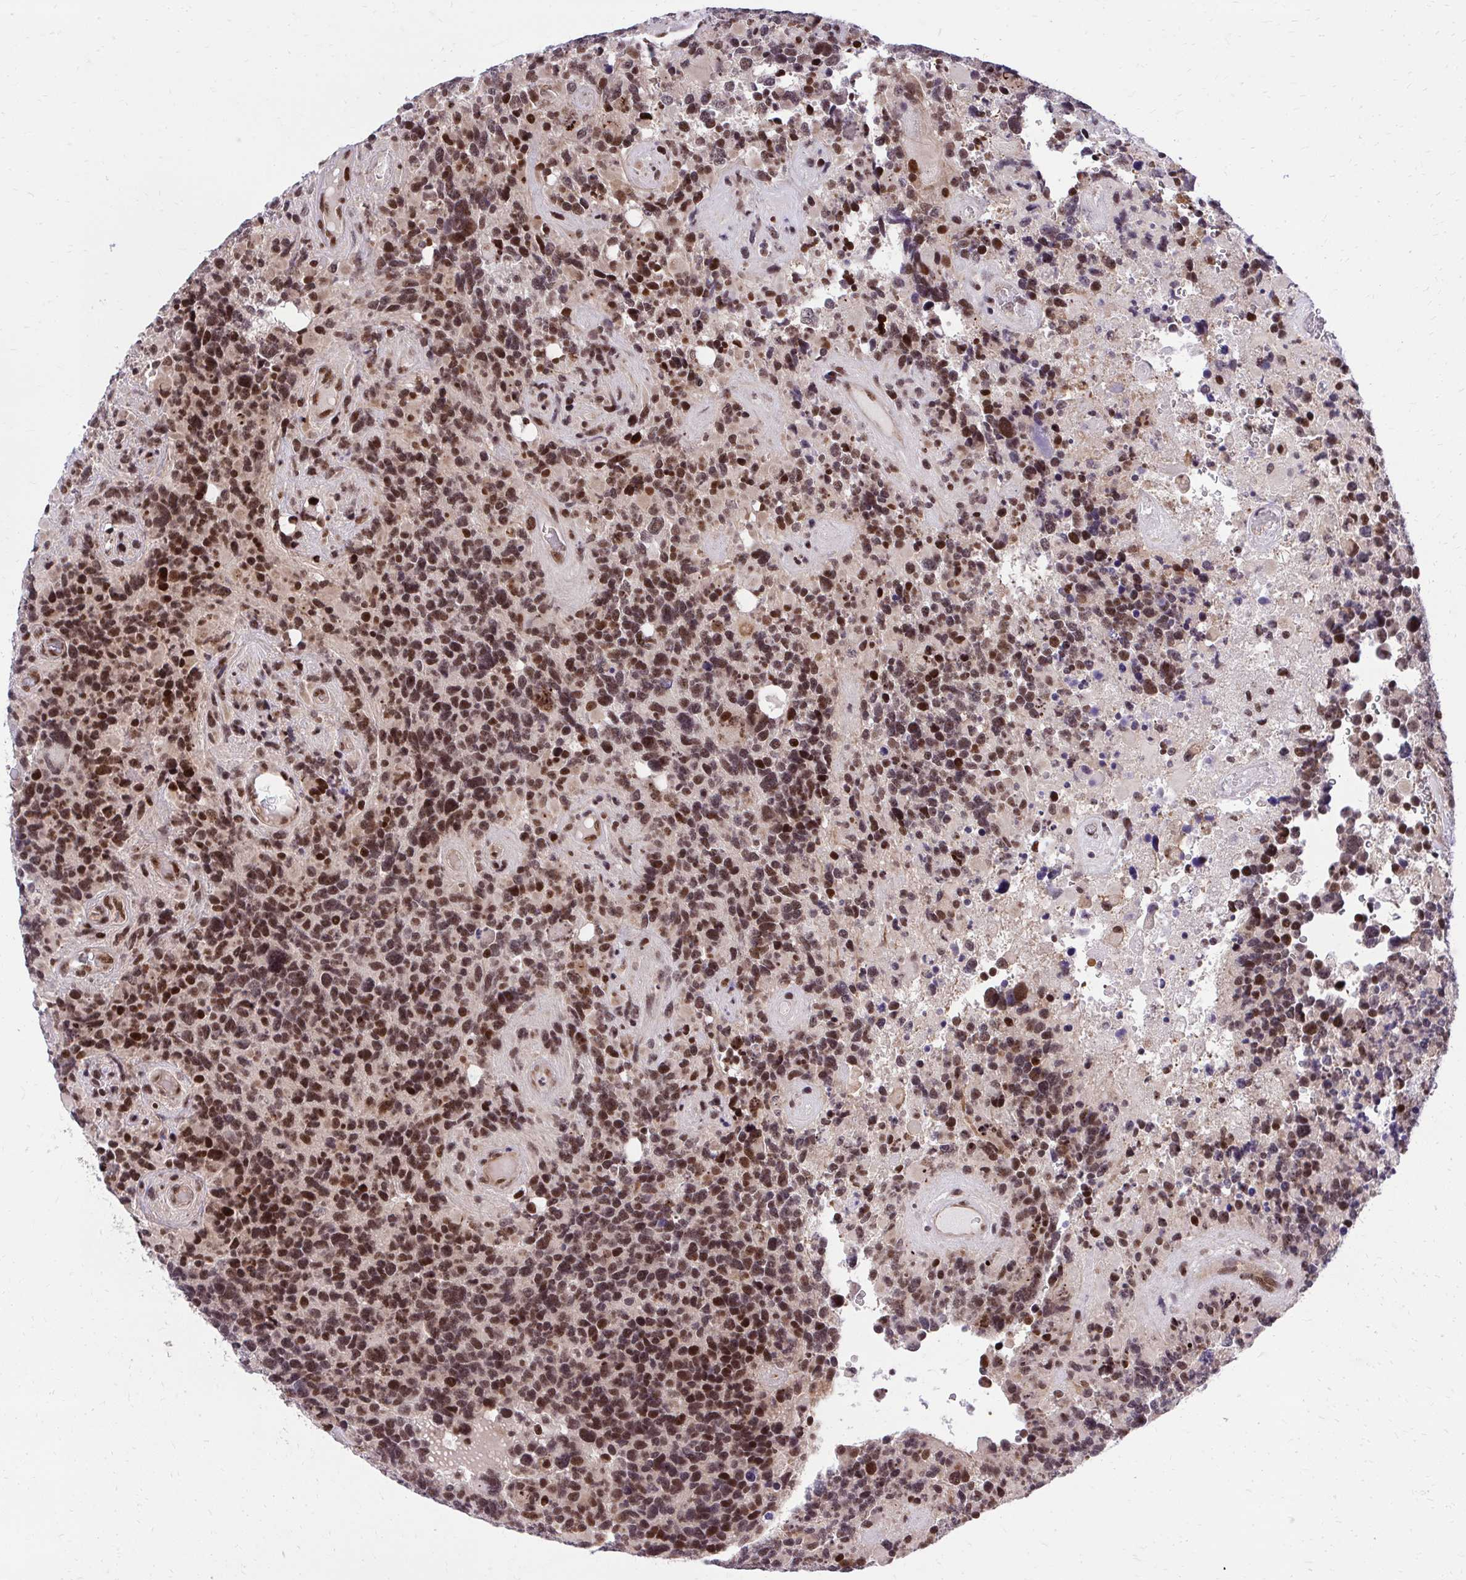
{"staining": {"intensity": "strong", "quantity": ">75%", "location": "nuclear"}, "tissue": "glioma", "cell_type": "Tumor cells", "image_type": "cancer", "snomed": [{"axis": "morphology", "description": "Glioma, malignant, High grade"}, {"axis": "topography", "description": "Brain"}], "caption": "Protein staining reveals strong nuclear expression in about >75% of tumor cells in glioma.", "gene": "HOXA4", "patient": {"sex": "female", "age": 40}}